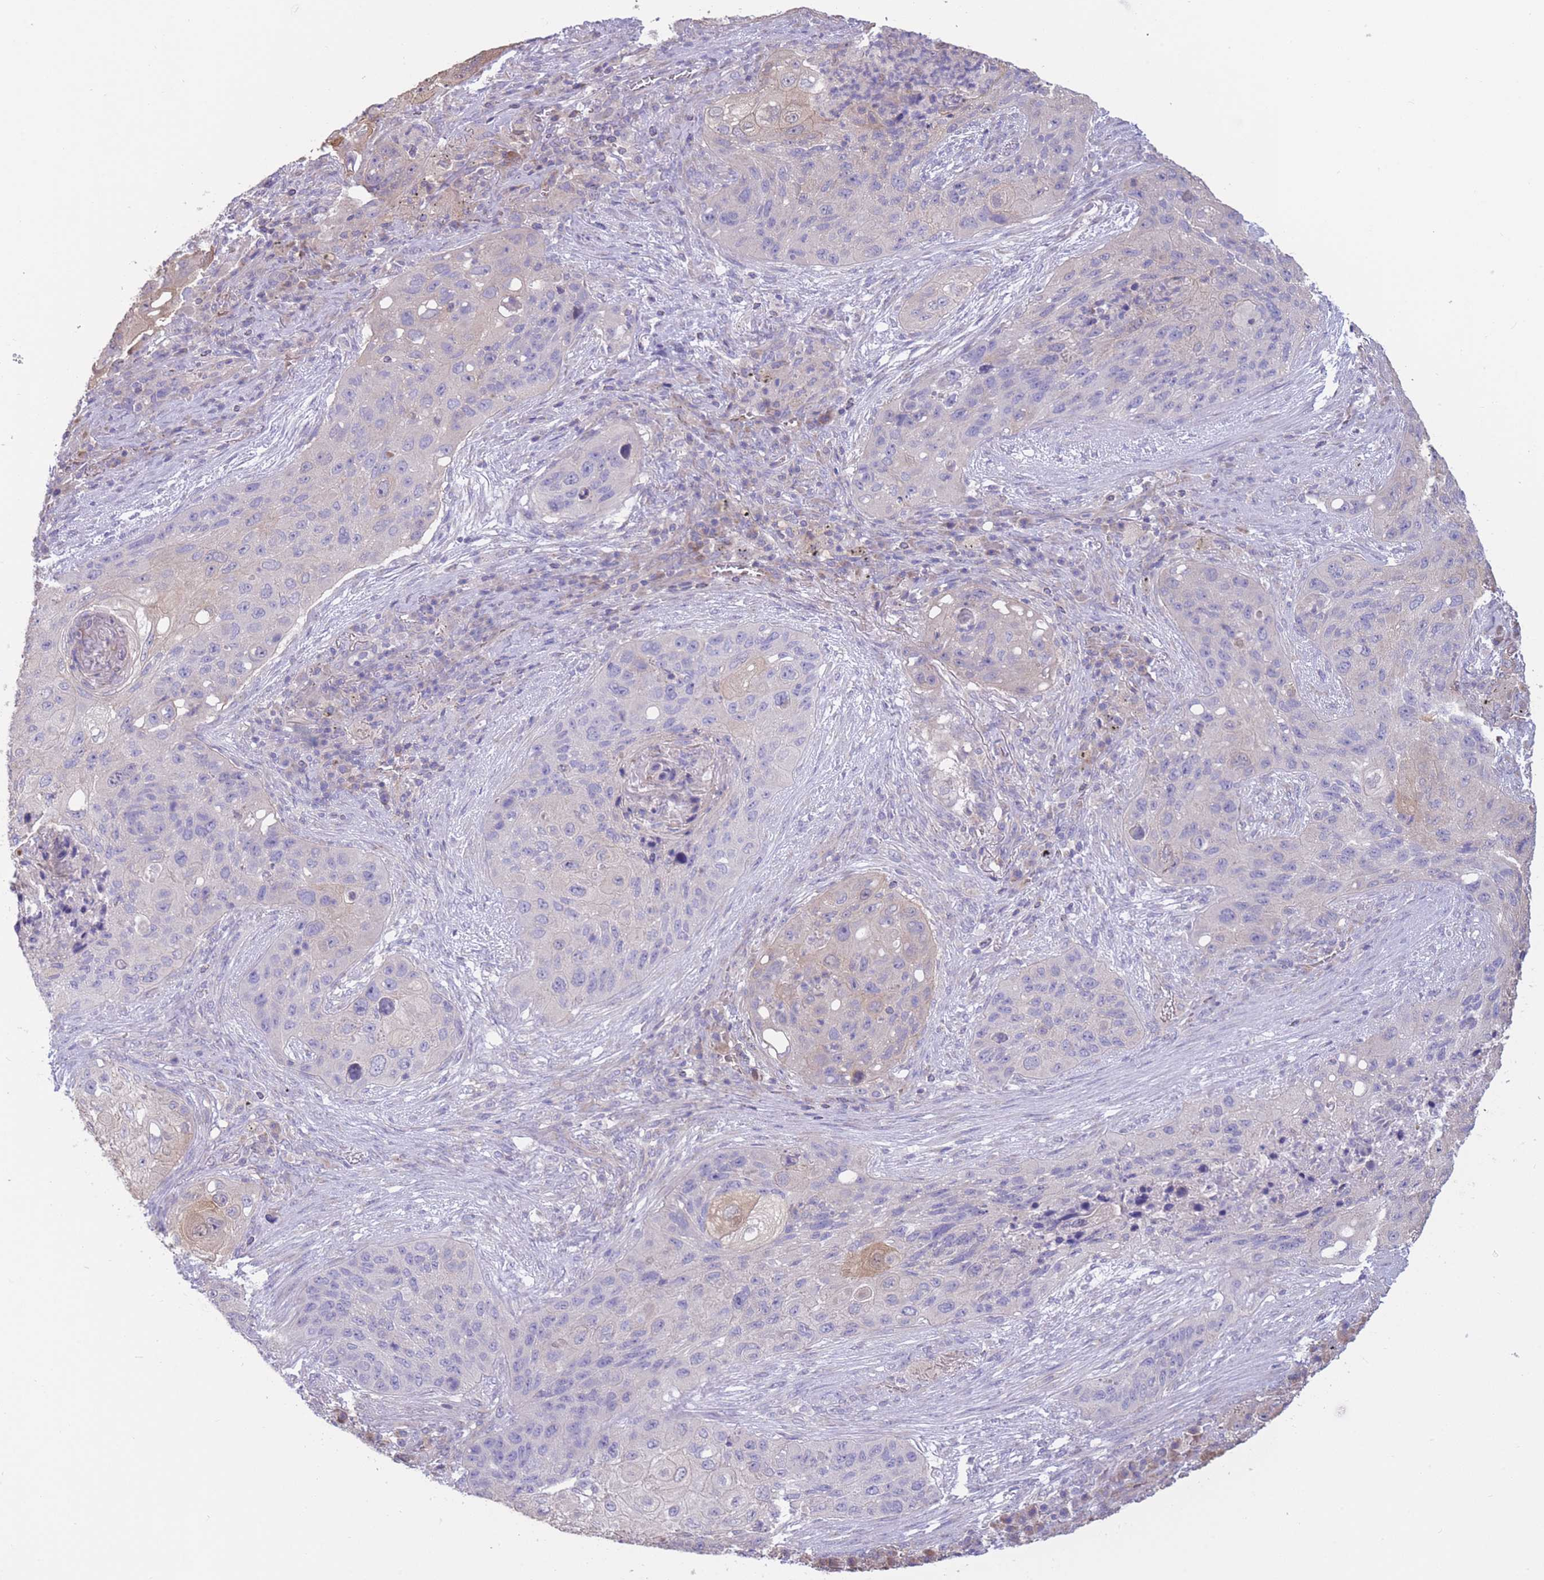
{"staining": {"intensity": "negative", "quantity": "none", "location": "none"}, "tissue": "lung cancer", "cell_type": "Tumor cells", "image_type": "cancer", "snomed": [{"axis": "morphology", "description": "Squamous cell carcinoma, NOS"}, {"axis": "topography", "description": "Lung"}], "caption": "This is an immunohistochemistry photomicrograph of squamous cell carcinoma (lung). There is no positivity in tumor cells.", "gene": "ALS2CL", "patient": {"sex": "female", "age": 63}}